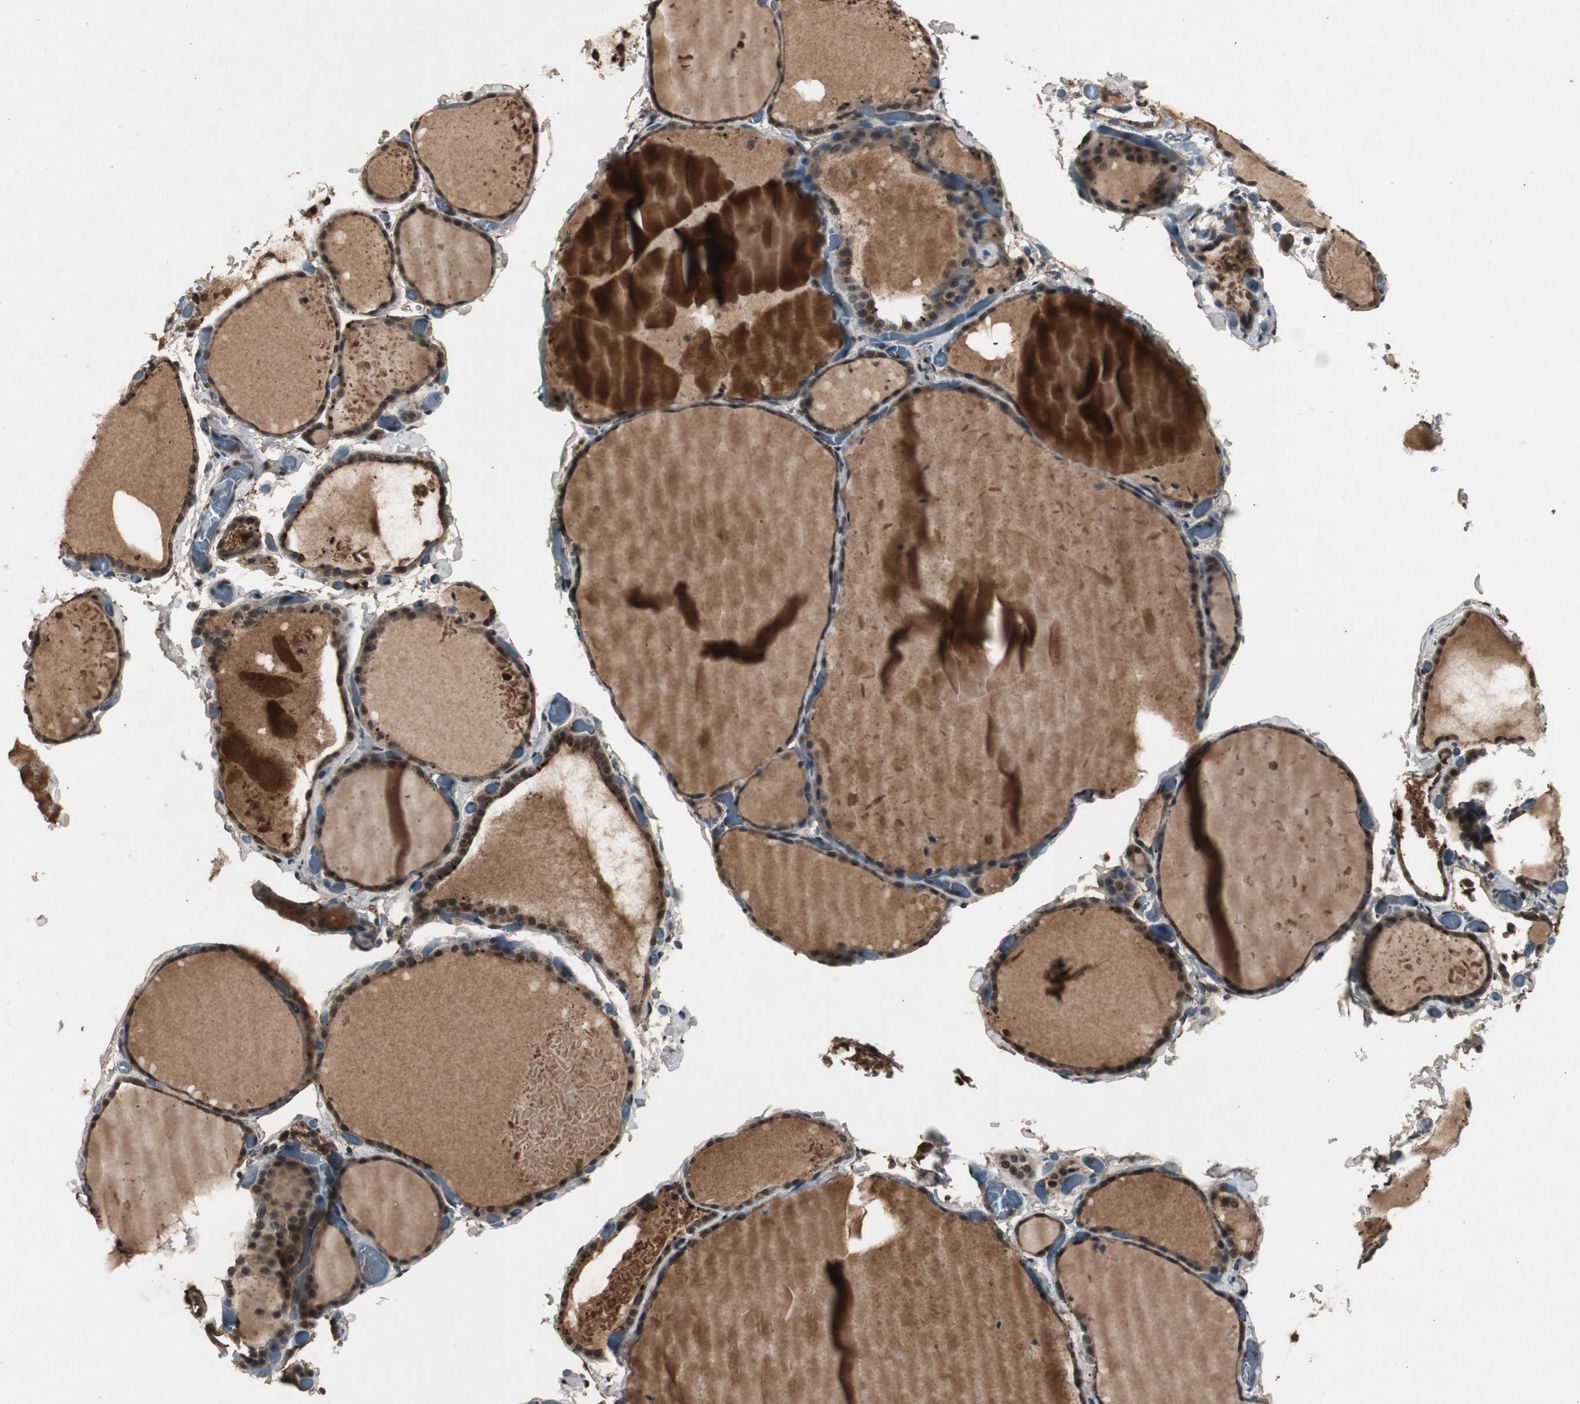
{"staining": {"intensity": "strong", "quantity": ">75%", "location": "cytoplasmic/membranous,nuclear"}, "tissue": "thyroid gland", "cell_type": "Glandular cells", "image_type": "normal", "snomed": [{"axis": "morphology", "description": "Normal tissue, NOS"}, {"axis": "topography", "description": "Thyroid gland"}], "caption": "Immunohistochemistry (IHC) photomicrograph of unremarkable thyroid gland stained for a protein (brown), which exhibits high levels of strong cytoplasmic/membranous,nuclear expression in approximately >75% of glandular cells.", "gene": "EMX1", "patient": {"sex": "female", "age": 22}}